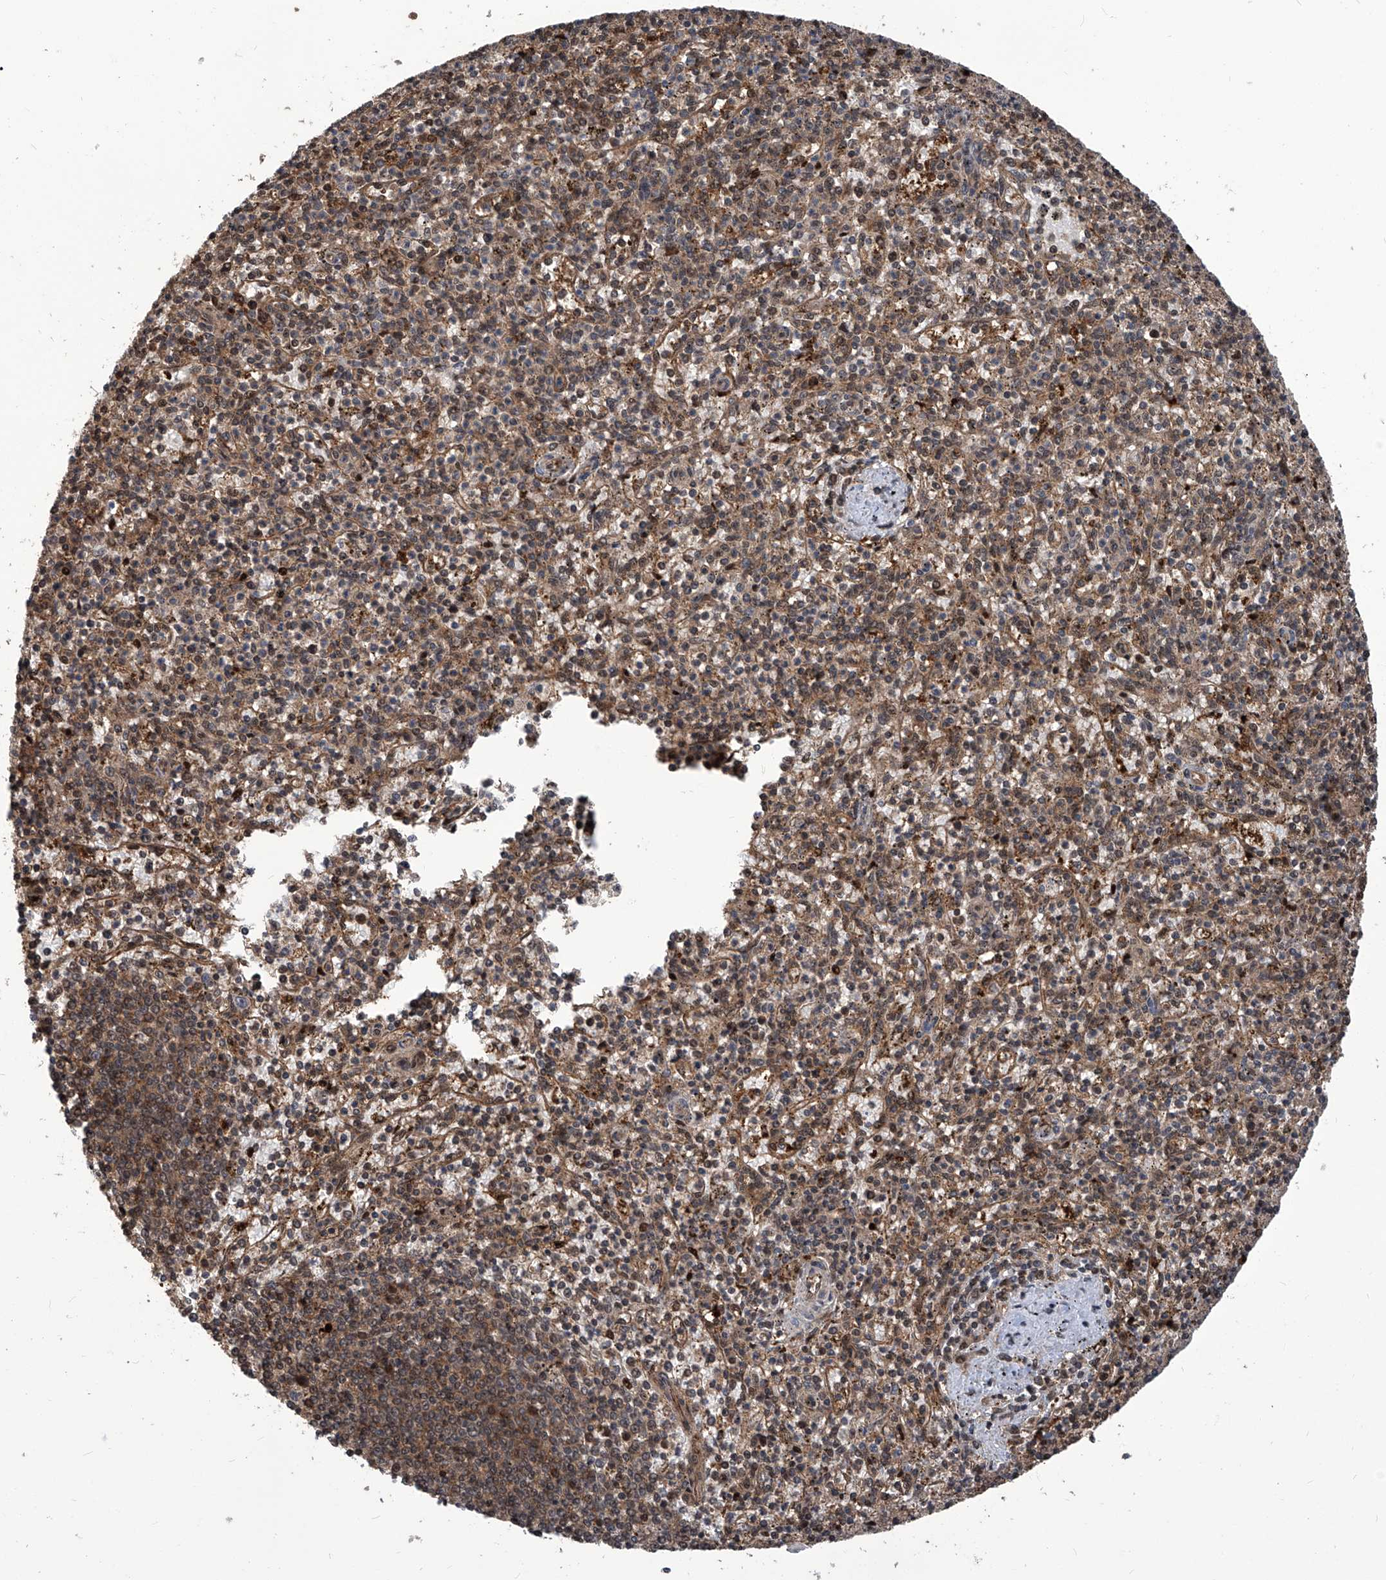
{"staining": {"intensity": "weak", "quantity": "25%-75%", "location": "cytoplasmic/membranous"}, "tissue": "spleen", "cell_type": "Cells in red pulp", "image_type": "normal", "snomed": [{"axis": "morphology", "description": "Normal tissue, NOS"}, {"axis": "topography", "description": "Spleen"}], "caption": "Weak cytoplasmic/membranous expression is identified in about 25%-75% of cells in red pulp in unremarkable spleen. The protein is stained brown, and the nuclei are stained in blue (DAB IHC with brightfield microscopy, high magnification).", "gene": "PSMB1", "patient": {"sex": "male", "age": 72}}